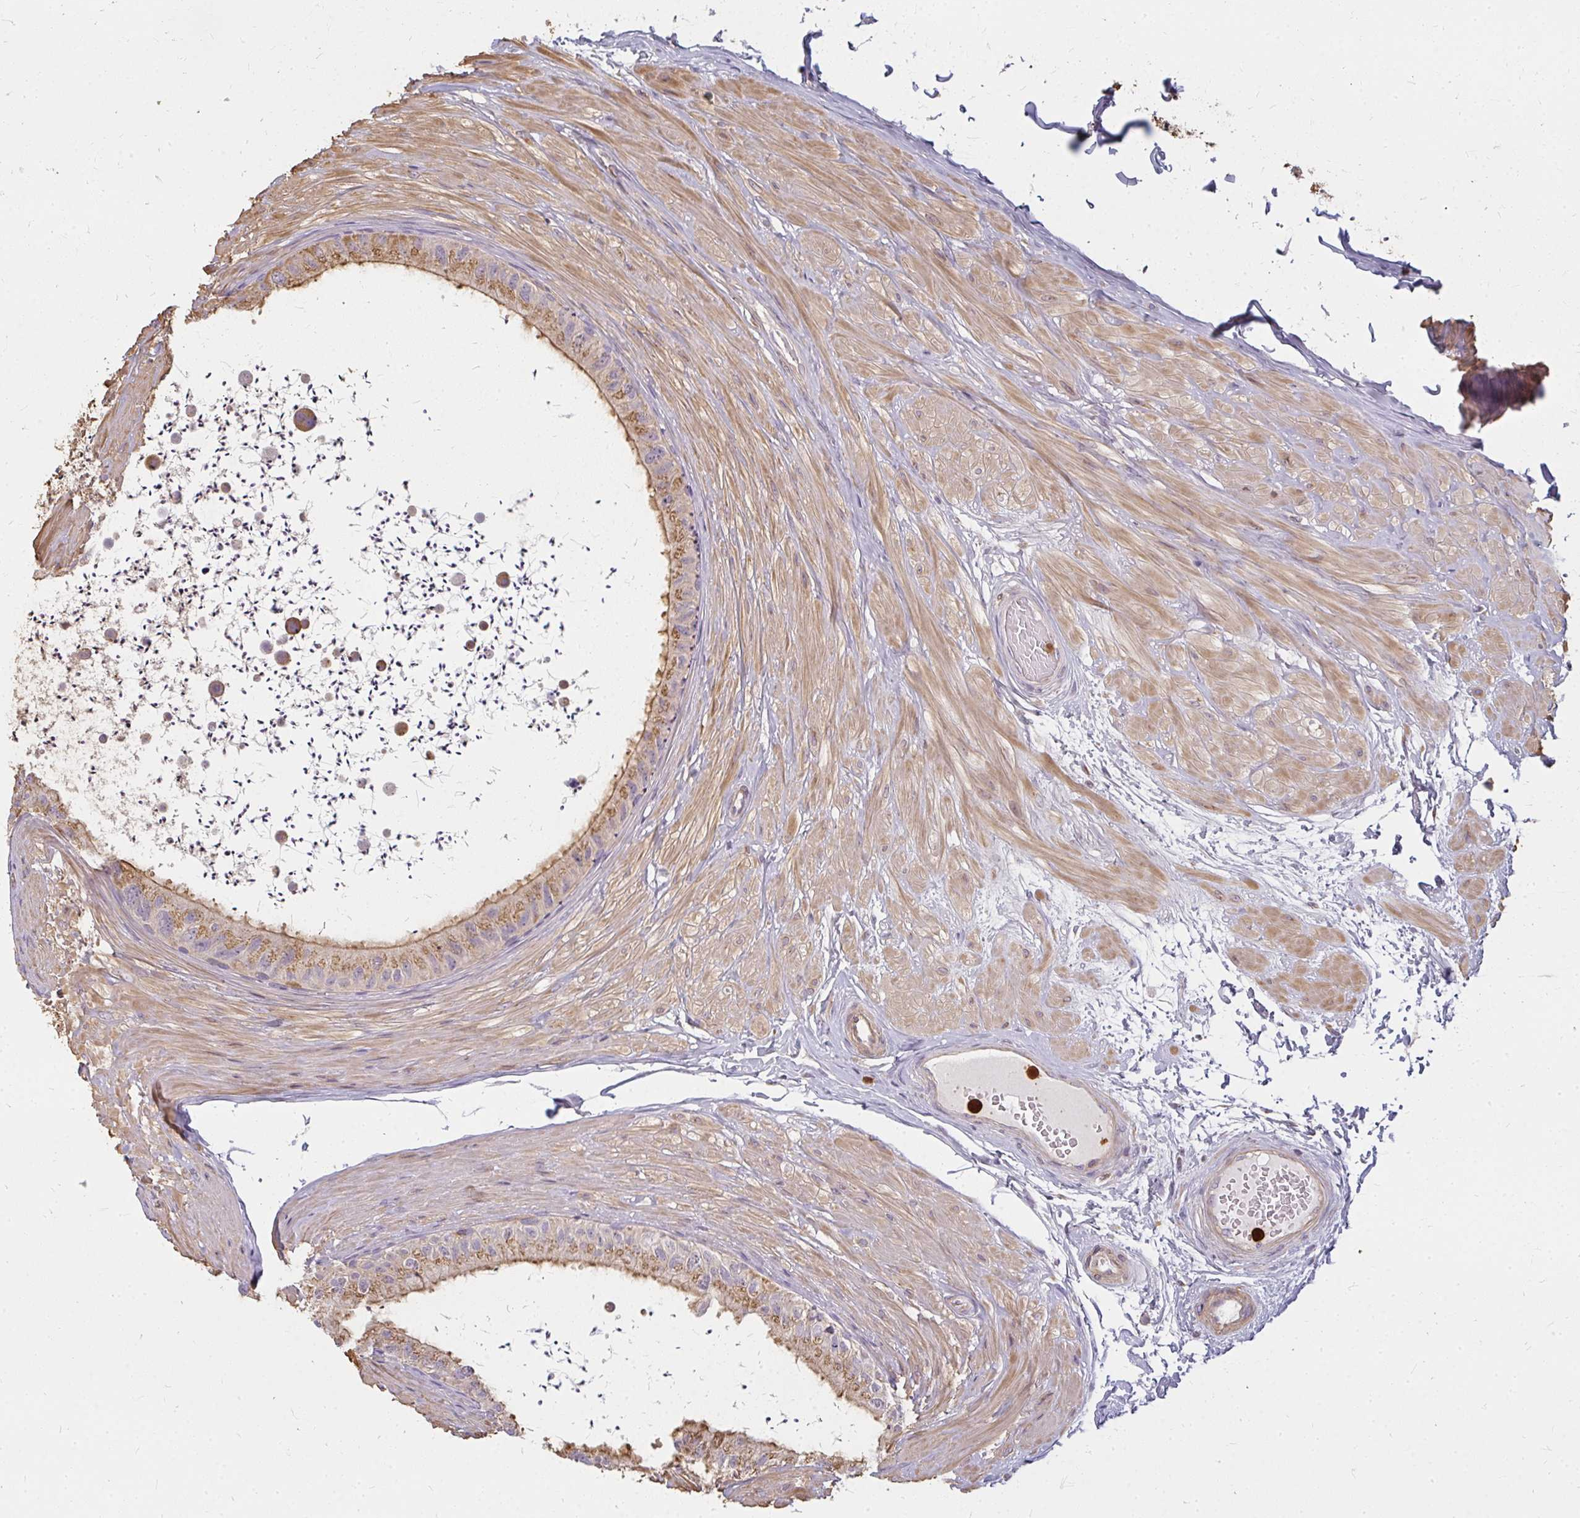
{"staining": {"intensity": "moderate", "quantity": ">75%", "location": "cytoplasmic/membranous"}, "tissue": "epididymis", "cell_type": "Glandular cells", "image_type": "normal", "snomed": [{"axis": "morphology", "description": "Normal tissue, NOS"}, {"axis": "topography", "description": "Epididymis"}, {"axis": "topography", "description": "Peripheral nerve tissue"}], "caption": "DAB (3,3'-diaminobenzidine) immunohistochemical staining of benign human epididymis demonstrates moderate cytoplasmic/membranous protein staining in approximately >75% of glandular cells. (Brightfield microscopy of DAB IHC at high magnification).", "gene": "CNTRL", "patient": {"sex": "male", "age": 32}}